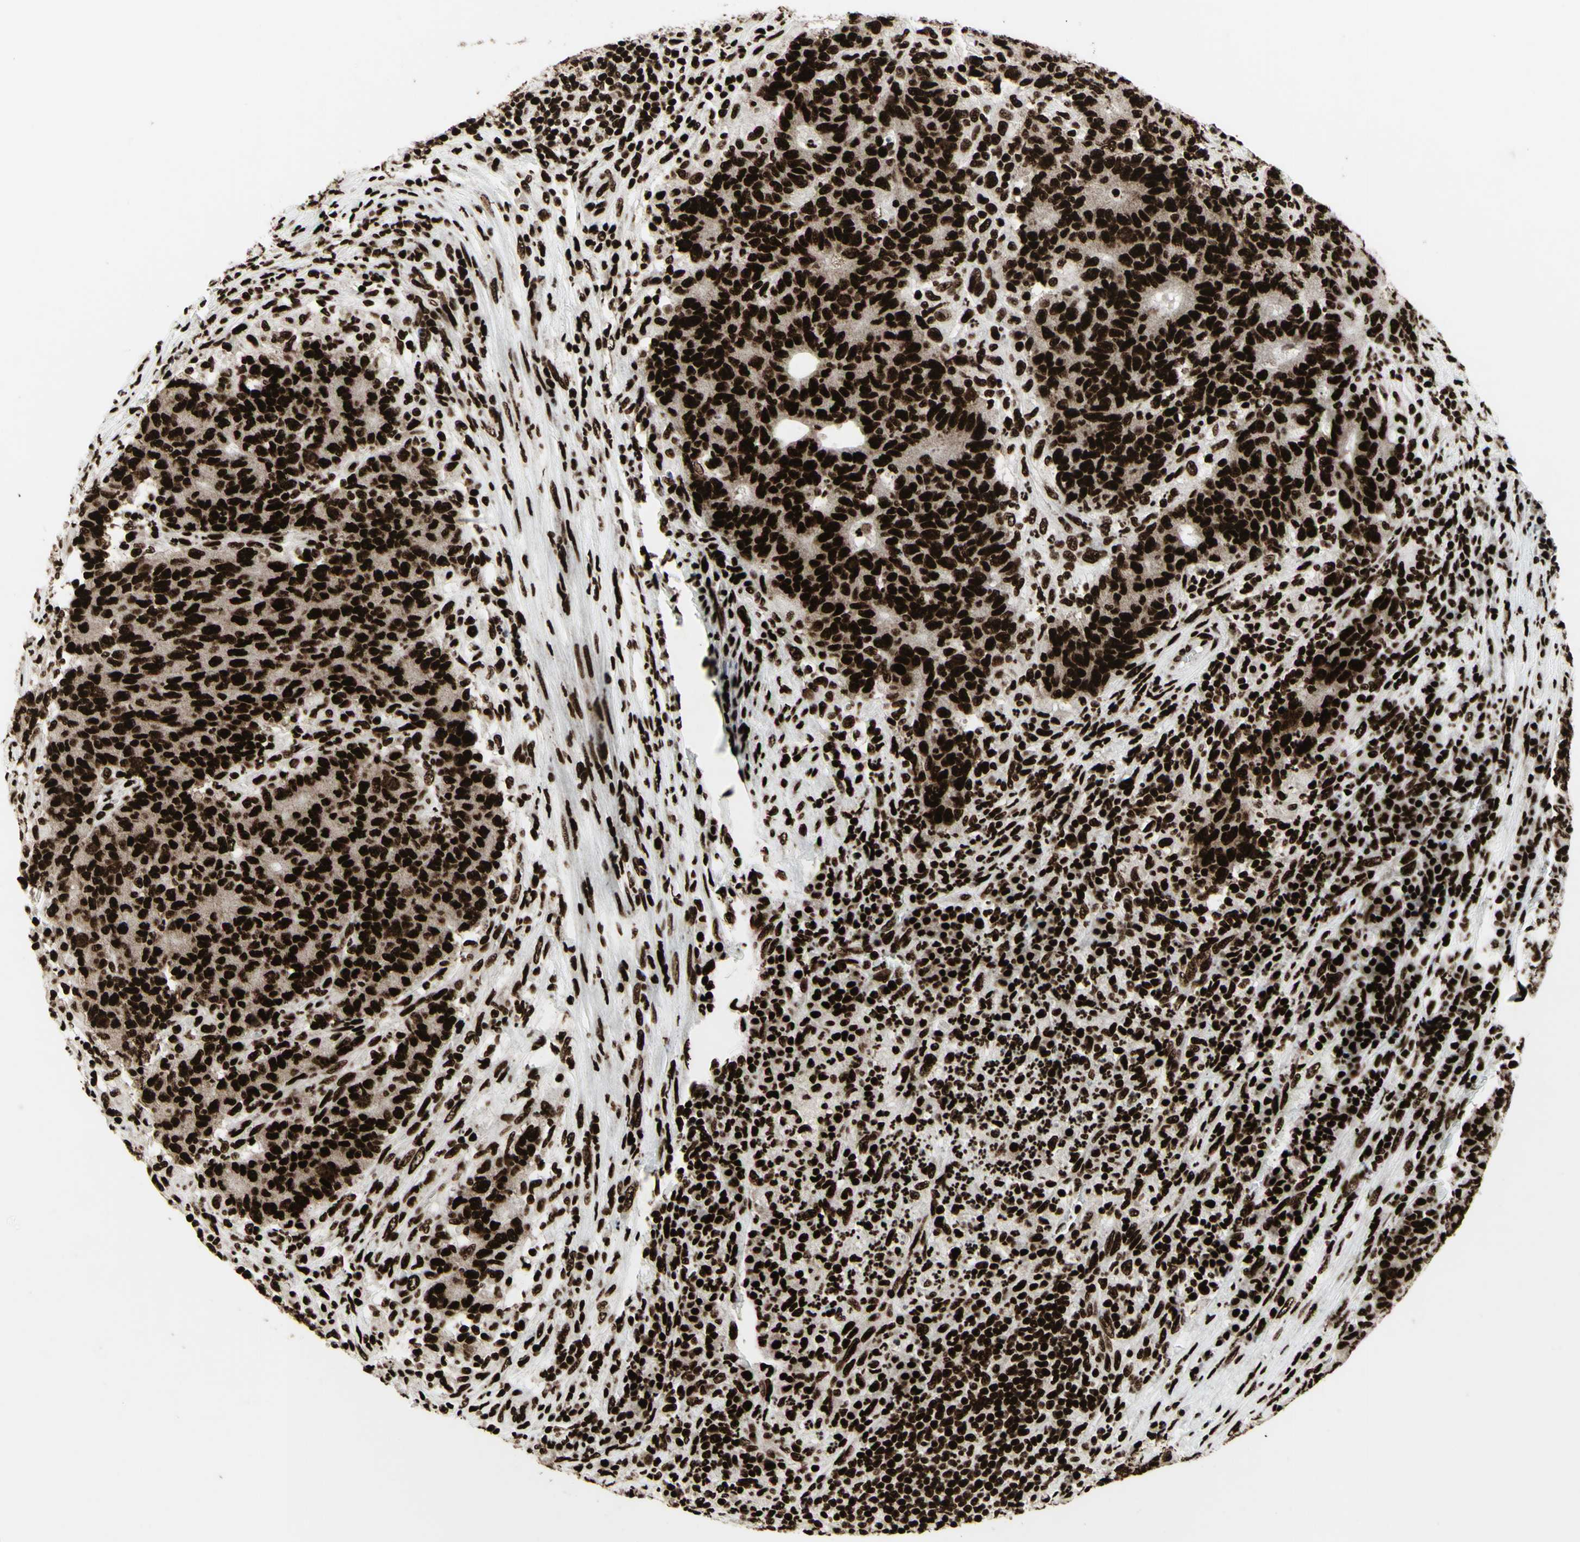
{"staining": {"intensity": "strong", "quantity": ">75%", "location": "nuclear"}, "tissue": "colorectal cancer", "cell_type": "Tumor cells", "image_type": "cancer", "snomed": [{"axis": "morphology", "description": "Normal tissue, NOS"}, {"axis": "morphology", "description": "Adenocarcinoma, NOS"}, {"axis": "topography", "description": "Colon"}], "caption": "Adenocarcinoma (colorectal) stained for a protein (brown) displays strong nuclear positive expression in approximately >75% of tumor cells.", "gene": "U2AF2", "patient": {"sex": "female", "age": 75}}